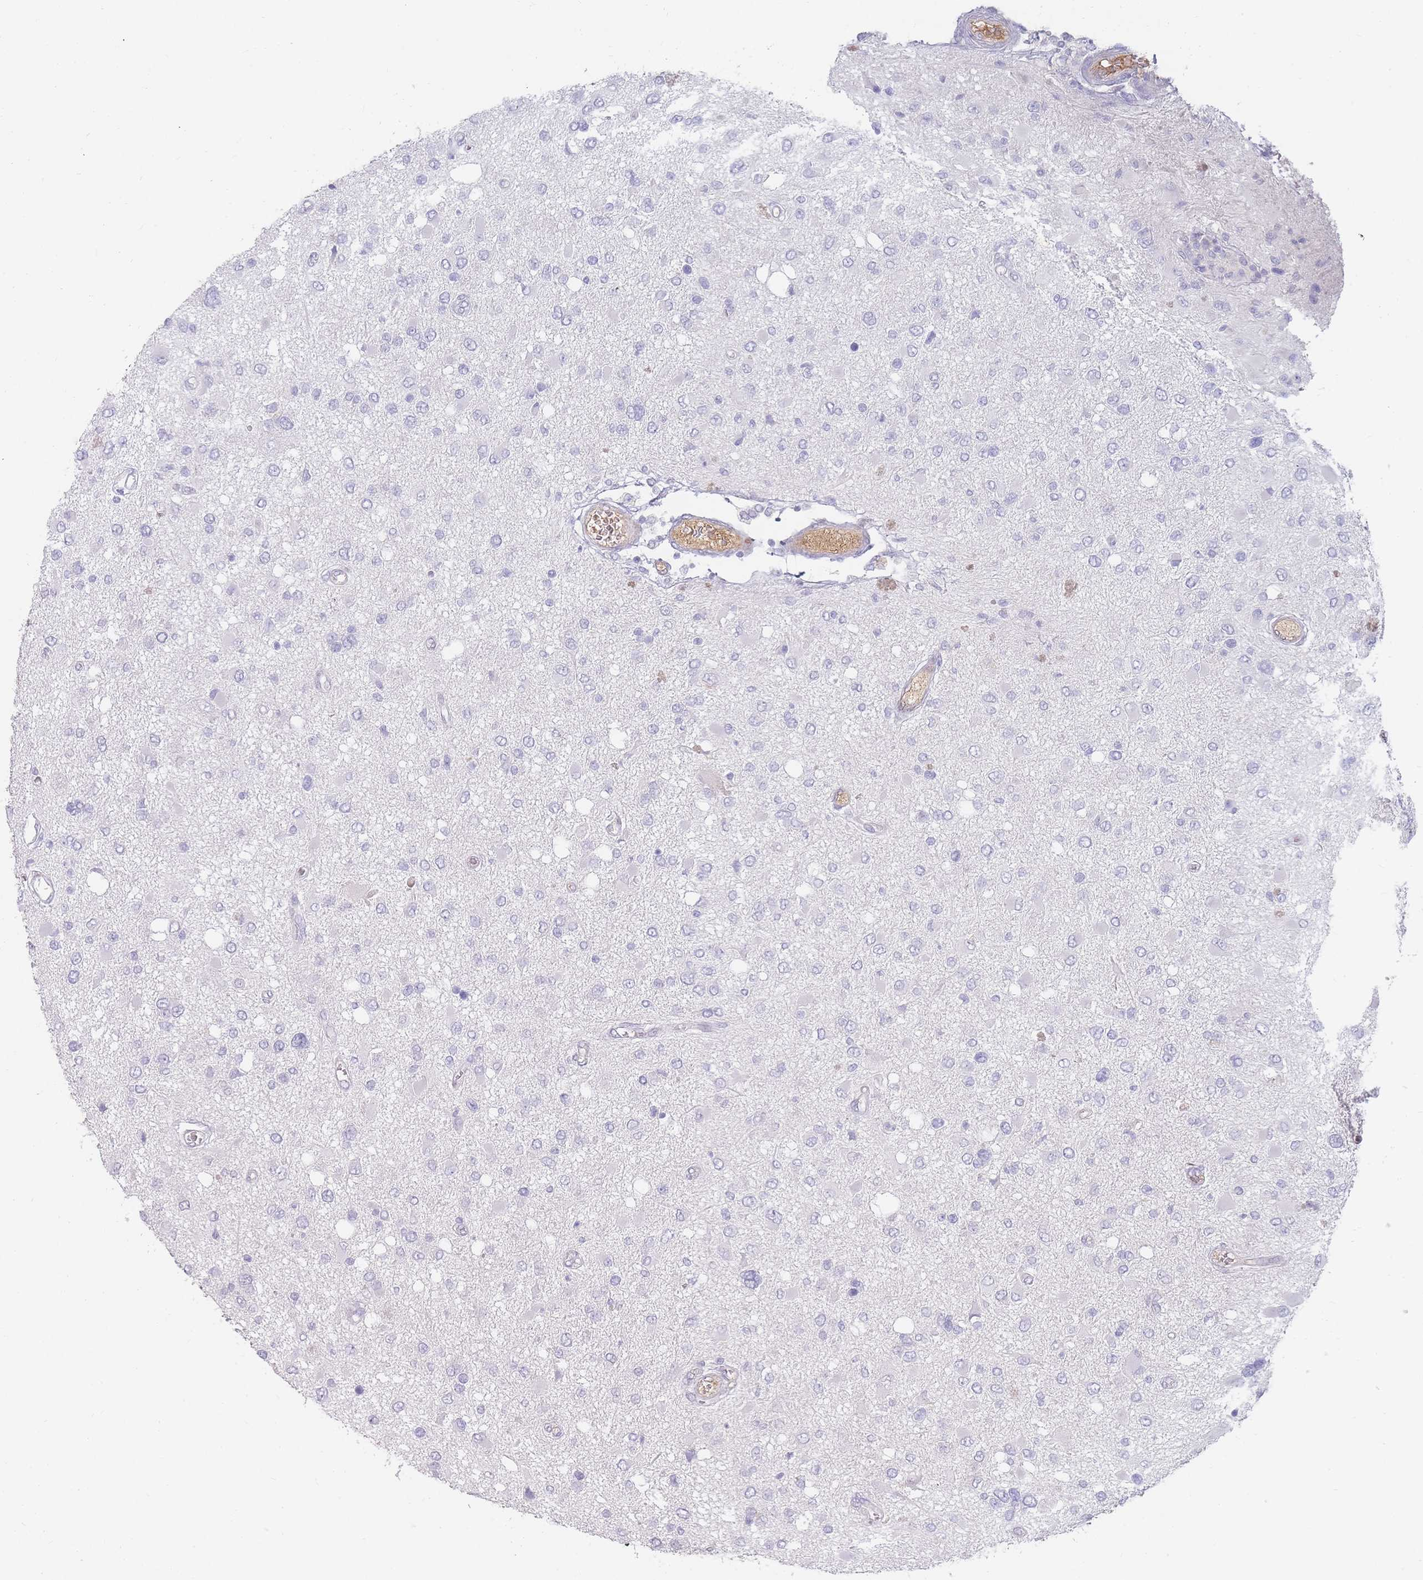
{"staining": {"intensity": "negative", "quantity": "none", "location": "none"}, "tissue": "glioma", "cell_type": "Tumor cells", "image_type": "cancer", "snomed": [{"axis": "morphology", "description": "Glioma, malignant, High grade"}, {"axis": "topography", "description": "Brain"}], "caption": "Image shows no protein expression in tumor cells of high-grade glioma (malignant) tissue.", "gene": "PRG4", "patient": {"sex": "male", "age": 53}}